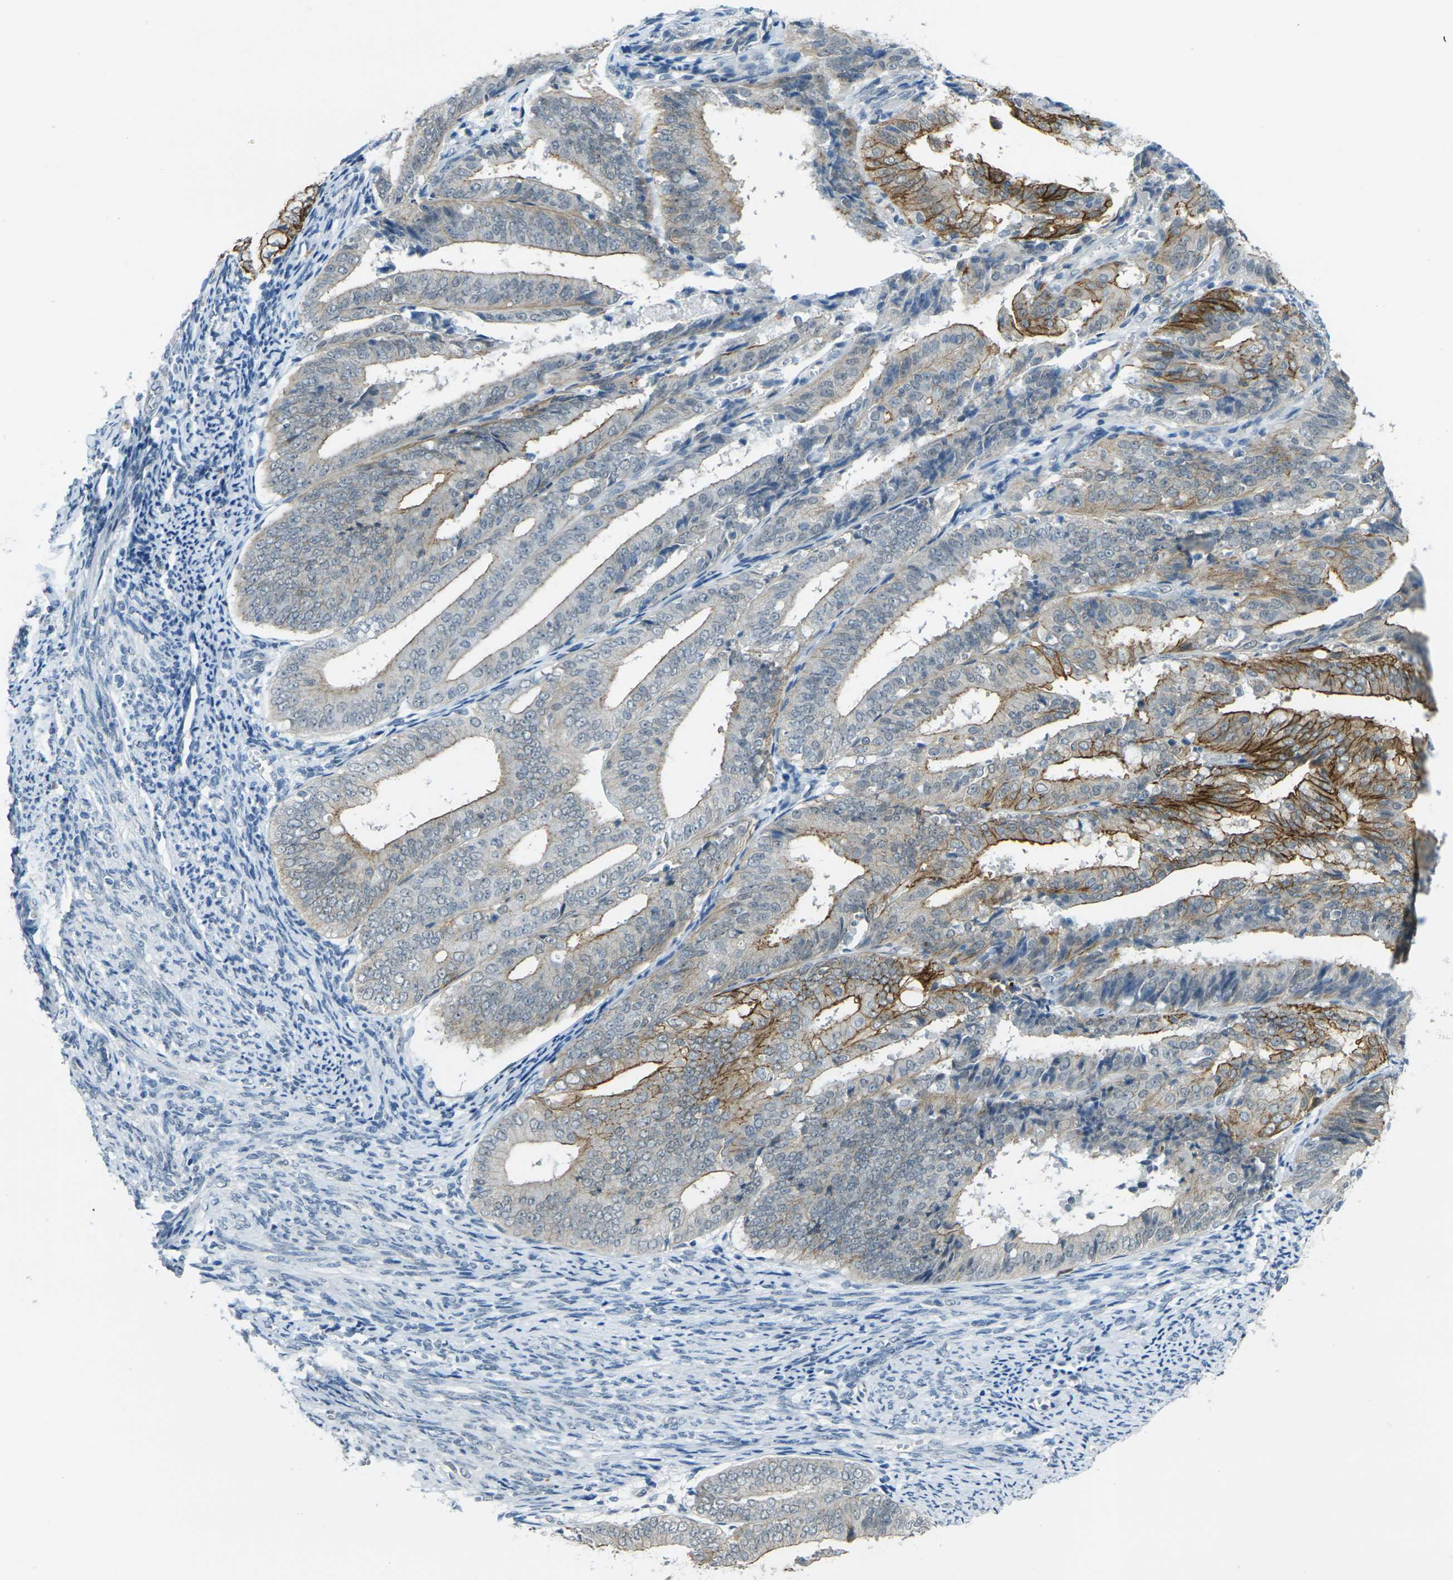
{"staining": {"intensity": "moderate", "quantity": ">75%", "location": "cytoplasmic/membranous"}, "tissue": "endometrial cancer", "cell_type": "Tumor cells", "image_type": "cancer", "snomed": [{"axis": "morphology", "description": "Adenocarcinoma, NOS"}, {"axis": "topography", "description": "Endometrium"}], "caption": "A high-resolution photomicrograph shows IHC staining of endometrial adenocarcinoma, which demonstrates moderate cytoplasmic/membranous staining in approximately >75% of tumor cells.", "gene": "SPTBN2", "patient": {"sex": "female", "age": 63}}